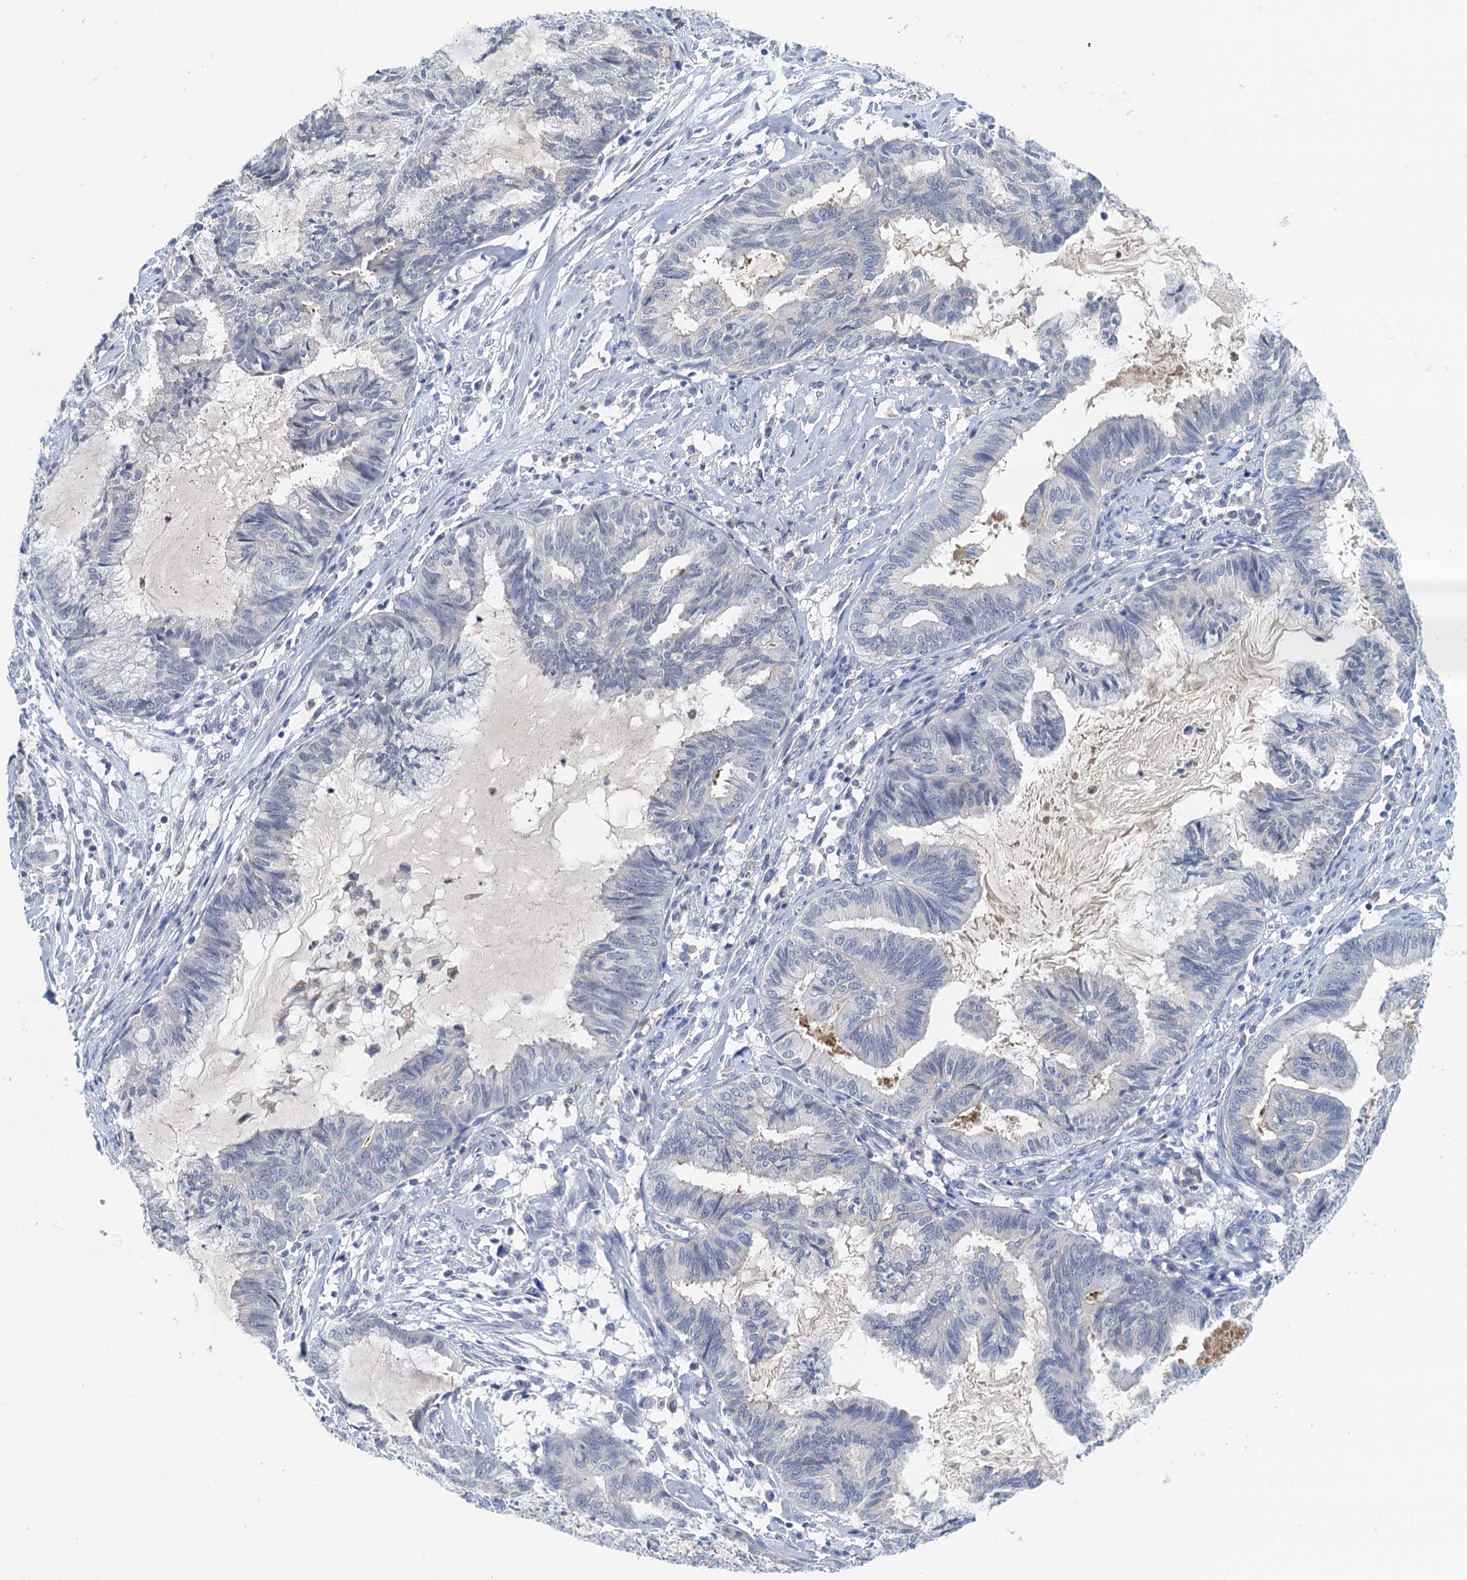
{"staining": {"intensity": "negative", "quantity": "none", "location": "none"}, "tissue": "endometrial cancer", "cell_type": "Tumor cells", "image_type": "cancer", "snomed": [{"axis": "morphology", "description": "Adenocarcinoma, NOS"}, {"axis": "topography", "description": "Endometrium"}], "caption": "Protein analysis of endometrial cancer (adenocarcinoma) shows no significant positivity in tumor cells.", "gene": "NUBP2", "patient": {"sex": "female", "age": 86}}